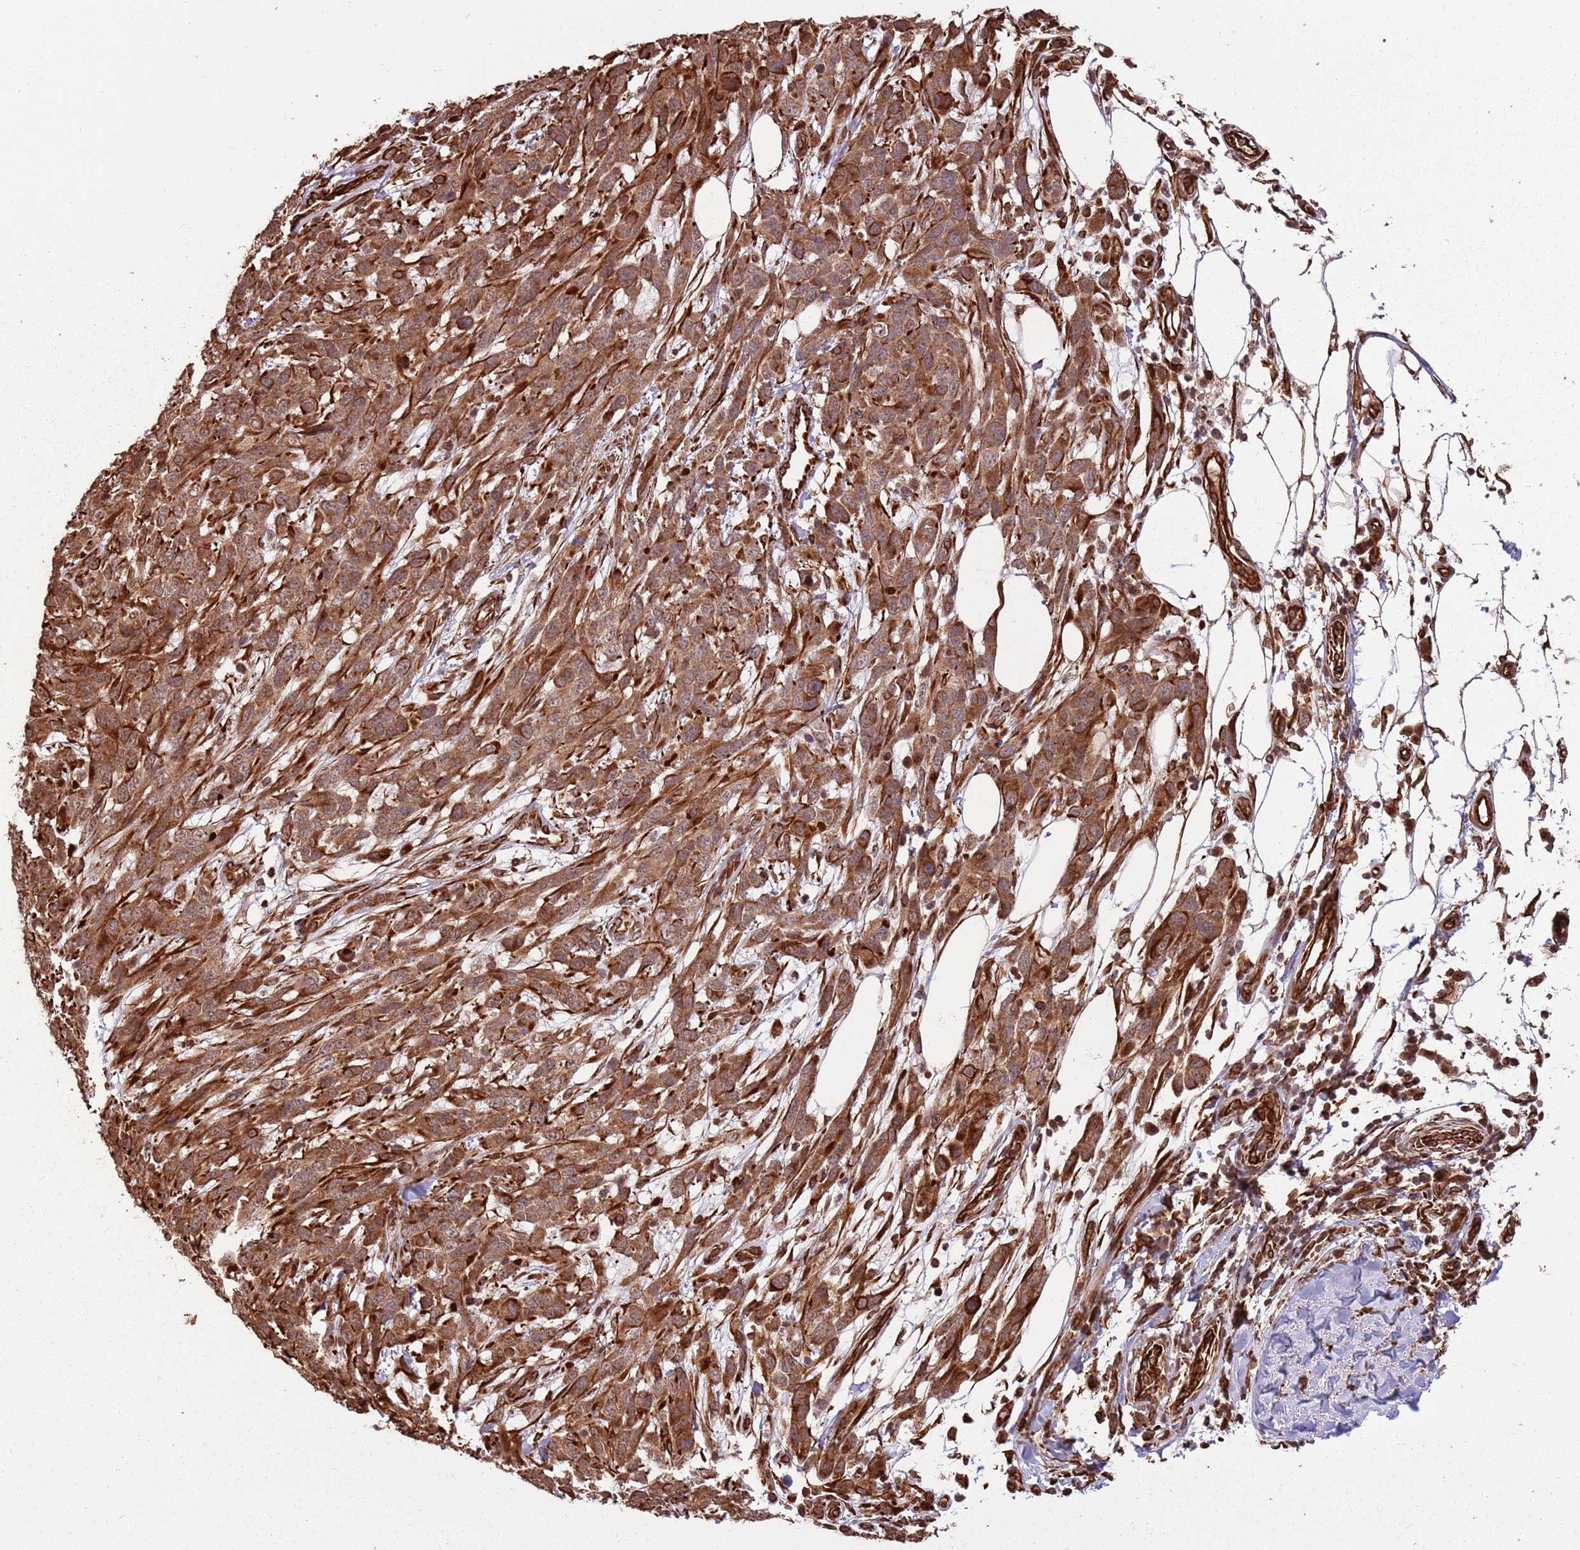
{"staining": {"intensity": "strong", "quantity": ">75%", "location": "cytoplasmic/membranous,nuclear"}, "tissue": "melanoma", "cell_type": "Tumor cells", "image_type": "cancer", "snomed": [{"axis": "morphology", "description": "Normal morphology"}, {"axis": "morphology", "description": "Malignant melanoma, NOS"}, {"axis": "topography", "description": "Skin"}], "caption": "DAB (3,3'-diaminobenzidine) immunohistochemical staining of malignant melanoma exhibits strong cytoplasmic/membranous and nuclear protein expression in about >75% of tumor cells. Nuclei are stained in blue.", "gene": "ADAMTS3", "patient": {"sex": "female", "age": 72}}